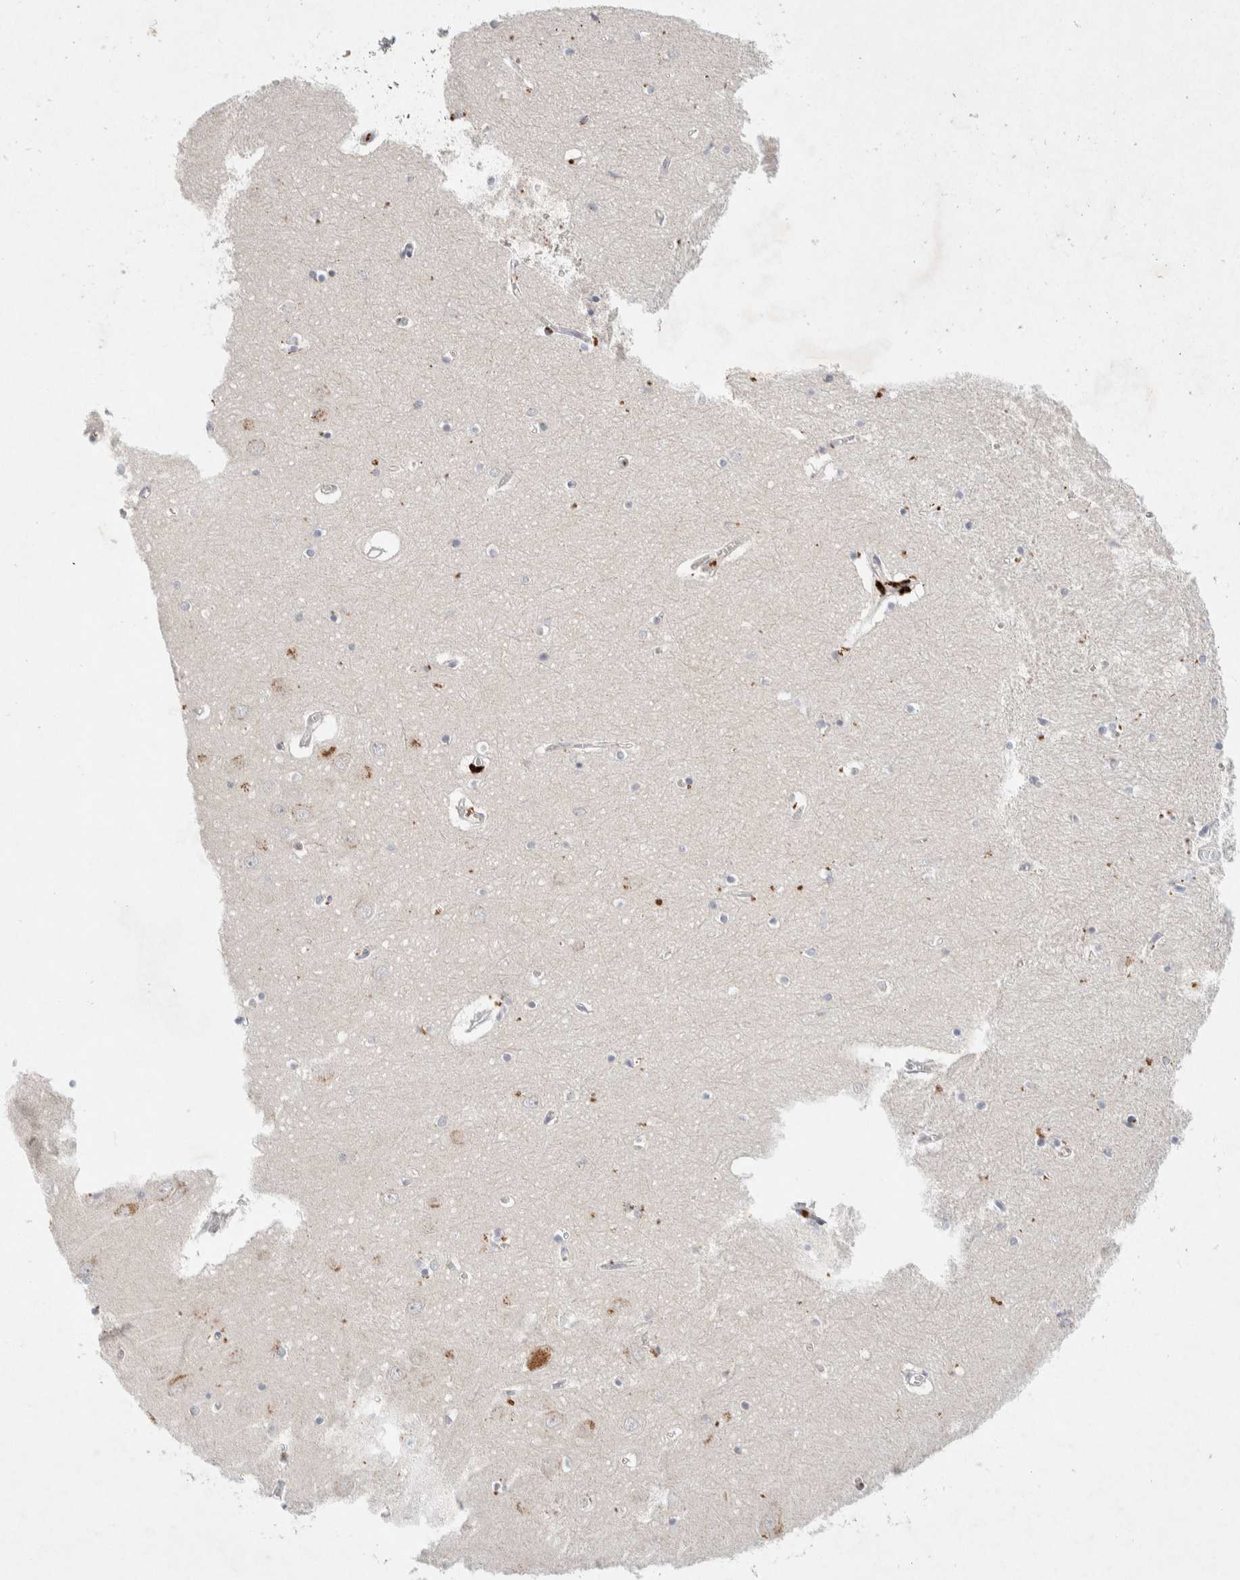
{"staining": {"intensity": "moderate", "quantity": "<25%", "location": "cytoplasmic/membranous"}, "tissue": "hippocampus", "cell_type": "Glial cells", "image_type": "normal", "snomed": [{"axis": "morphology", "description": "Normal tissue, NOS"}, {"axis": "topography", "description": "Hippocampus"}], "caption": "Protein expression analysis of unremarkable hippocampus displays moderate cytoplasmic/membranous expression in about <25% of glial cells.", "gene": "GNAI1", "patient": {"sex": "male", "age": 70}}